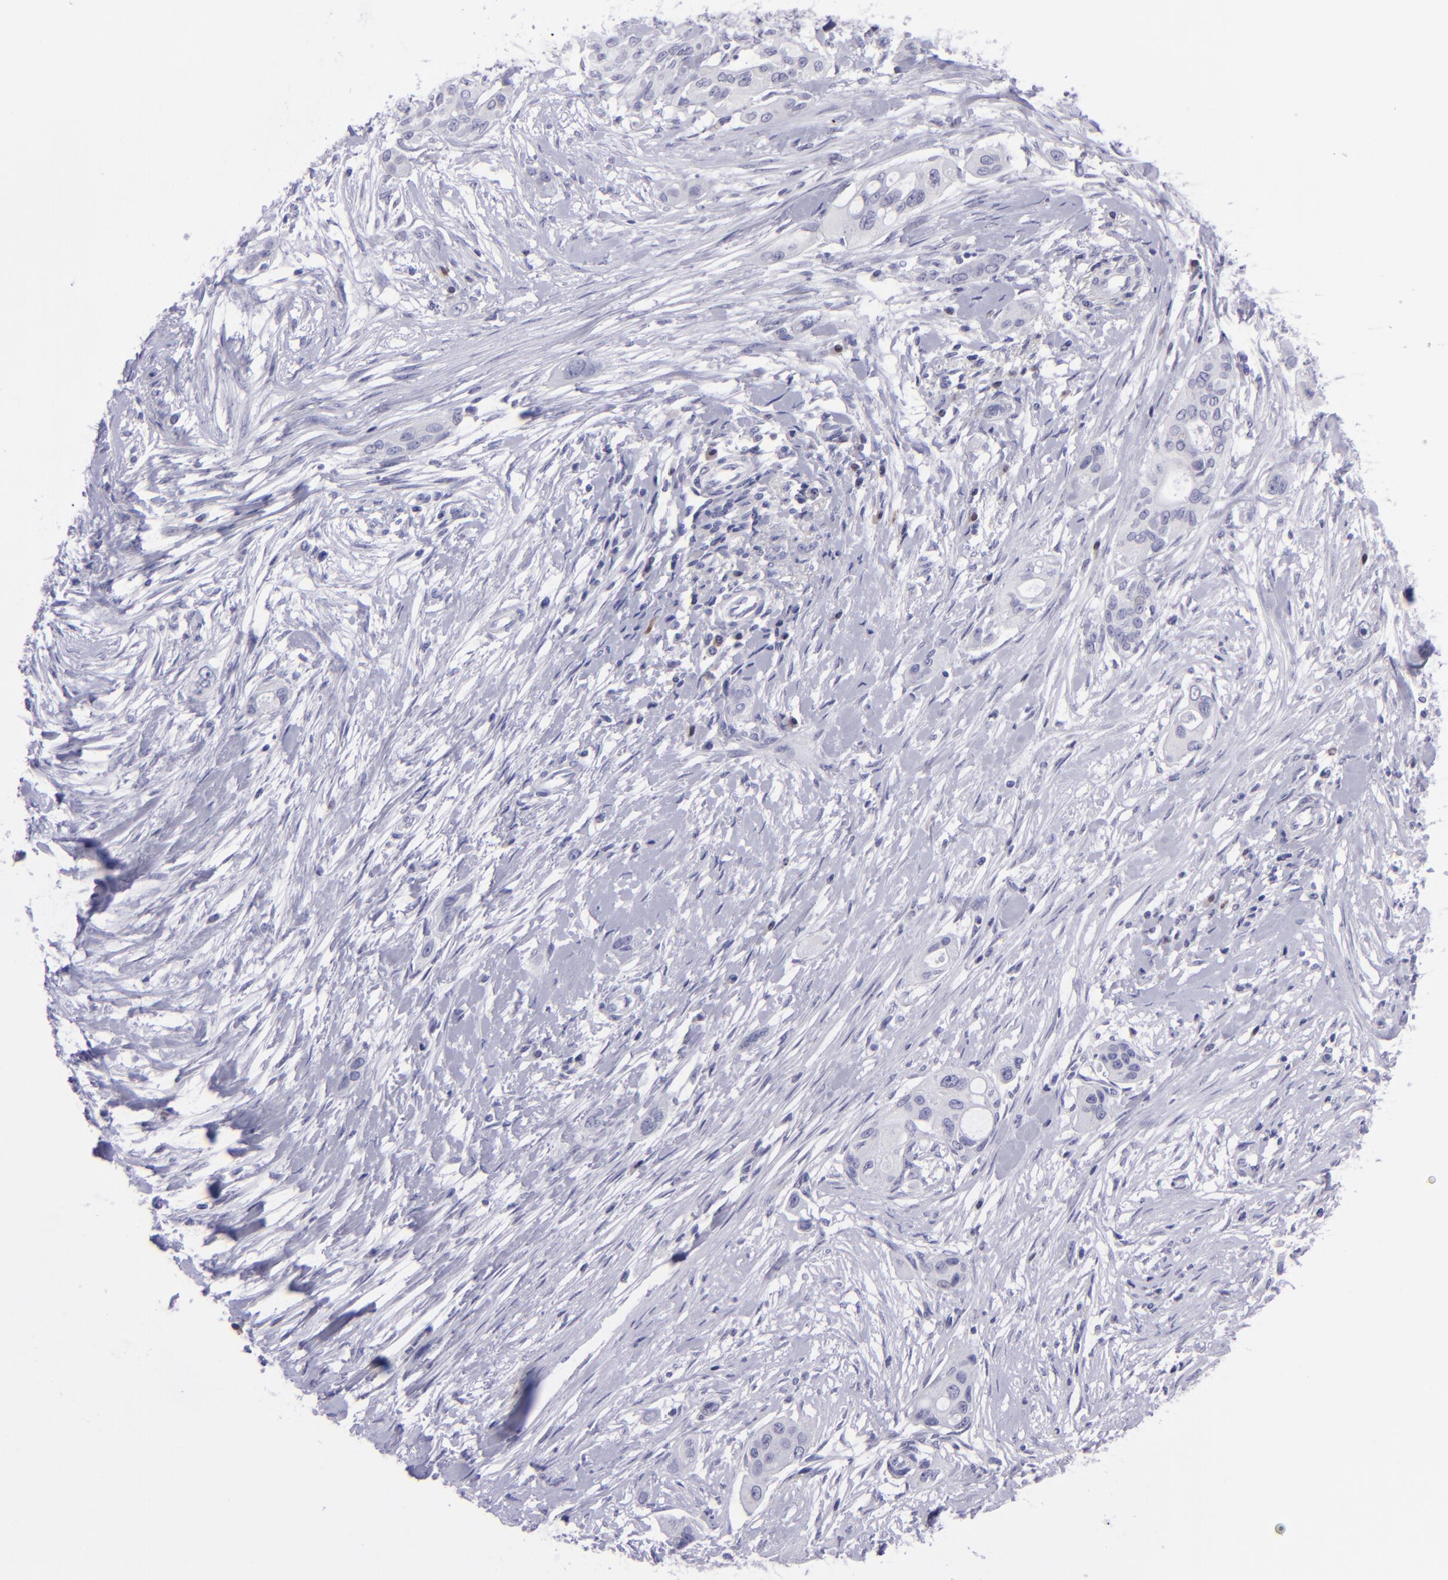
{"staining": {"intensity": "negative", "quantity": "none", "location": "none"}, "tissue": "pancreatic cancer", "cell_type": "Tumor cells", "image_type": "cancer", "snomed": [{"axis": "morphology", "description": "Adenocarcinoma, NOS"}, {"axis": "topography", "description": "Pancreas"}], "caption": "DAB immunohistochemical staining of pancreatic cancer (adenocarcinoma) displays no significant staining in tumor cells.", "gene": "POU2F2", "patient": {"sex": "female", "age": 60}}